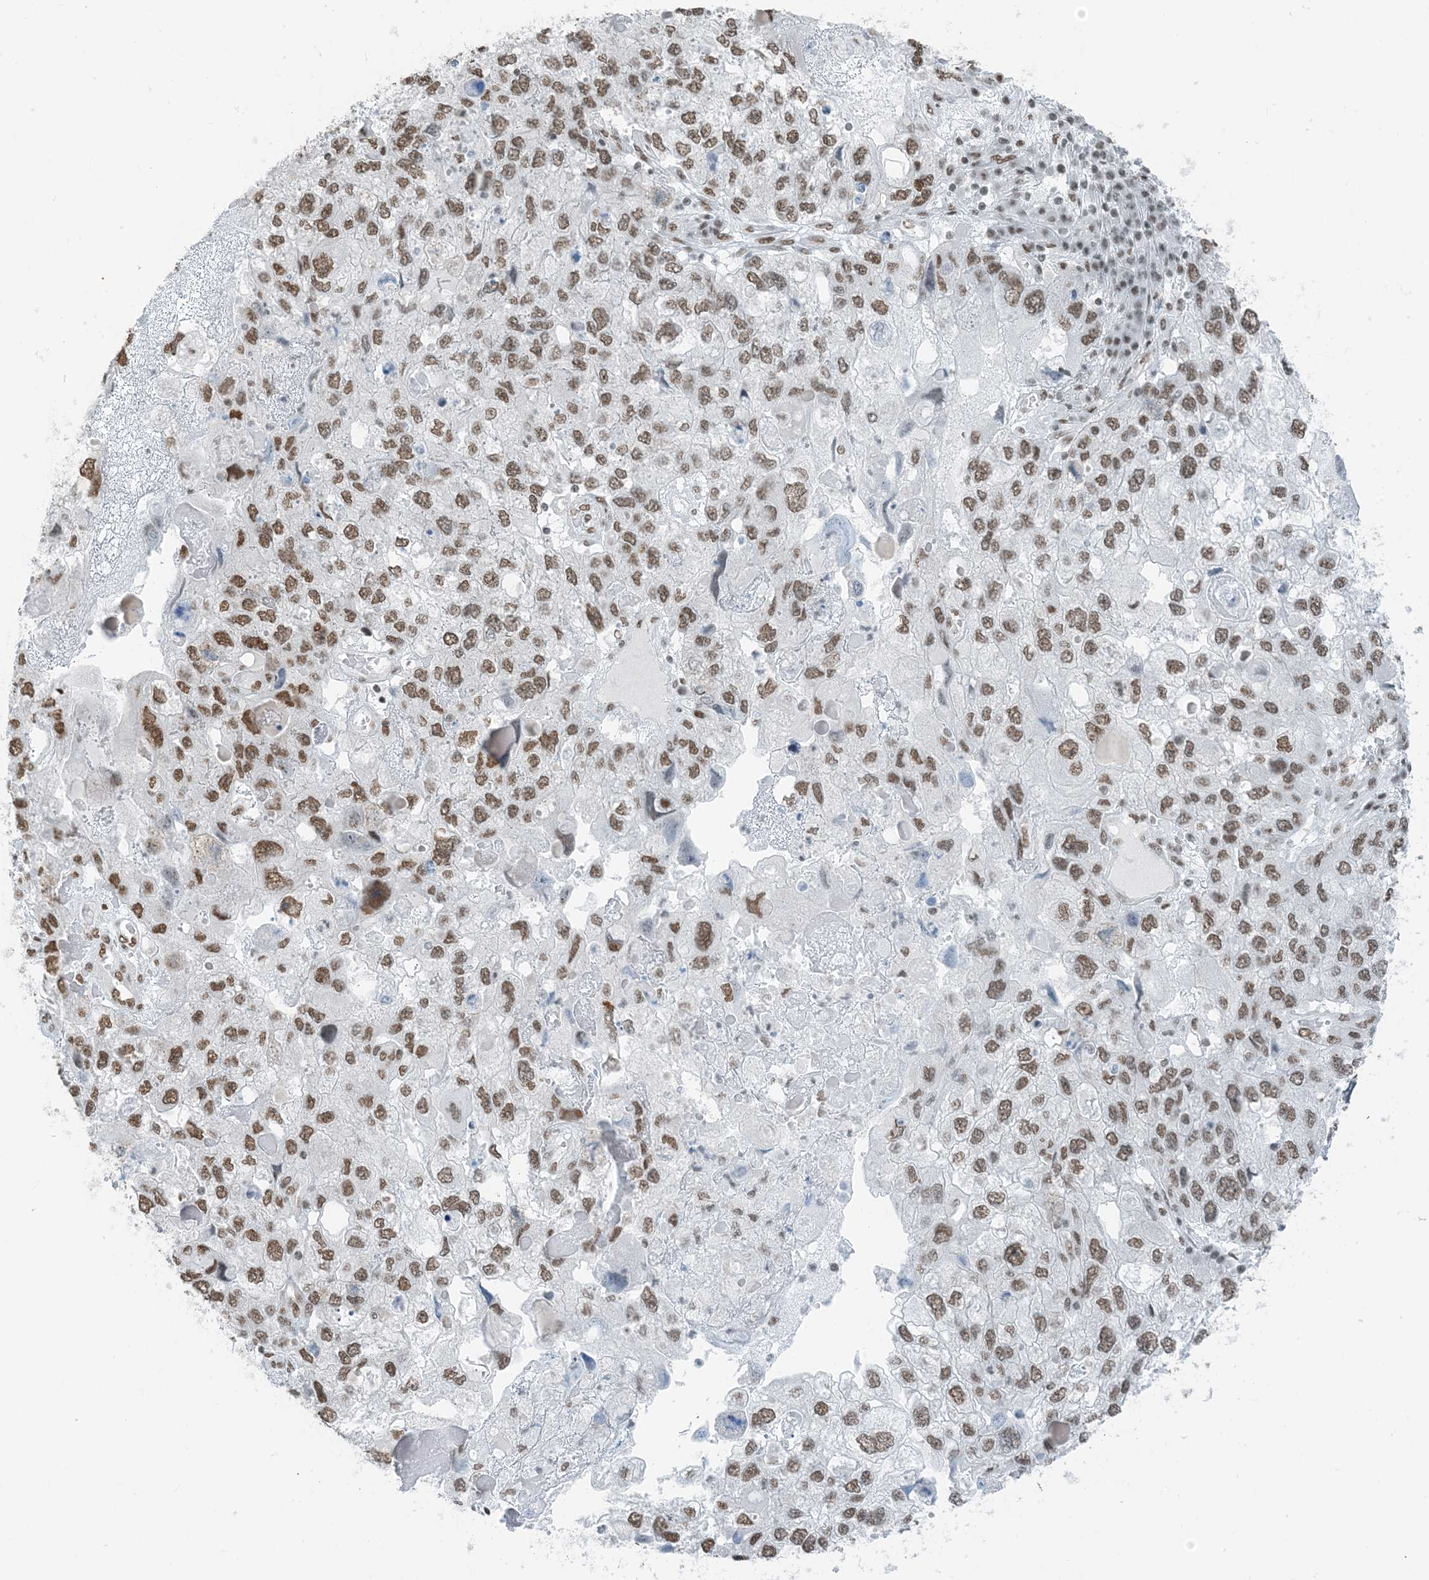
{"staining": {"intensity": "moderate", "quantity": ">75%", "location": "nuclear"}, "tissue": "endometrial cancer", "cell_type": "Tumor cells", "image_type": "cancer", "snomed": [{"axis": "morphology", "description": "Adenocarcinoma, NOS"}, {"axis": "topography", "description": "Endometrium"}], "caption": "Adenocarcinoma (endometrial) was stained to show a protein in brown. There is medium levels of moderate nuclear positivity in approximately >75% of tumor cells. (IHC, brightfield microscopy, high magnification).", "gene": "ZNF500", "patient": {"sex": "female", "age": 49}}